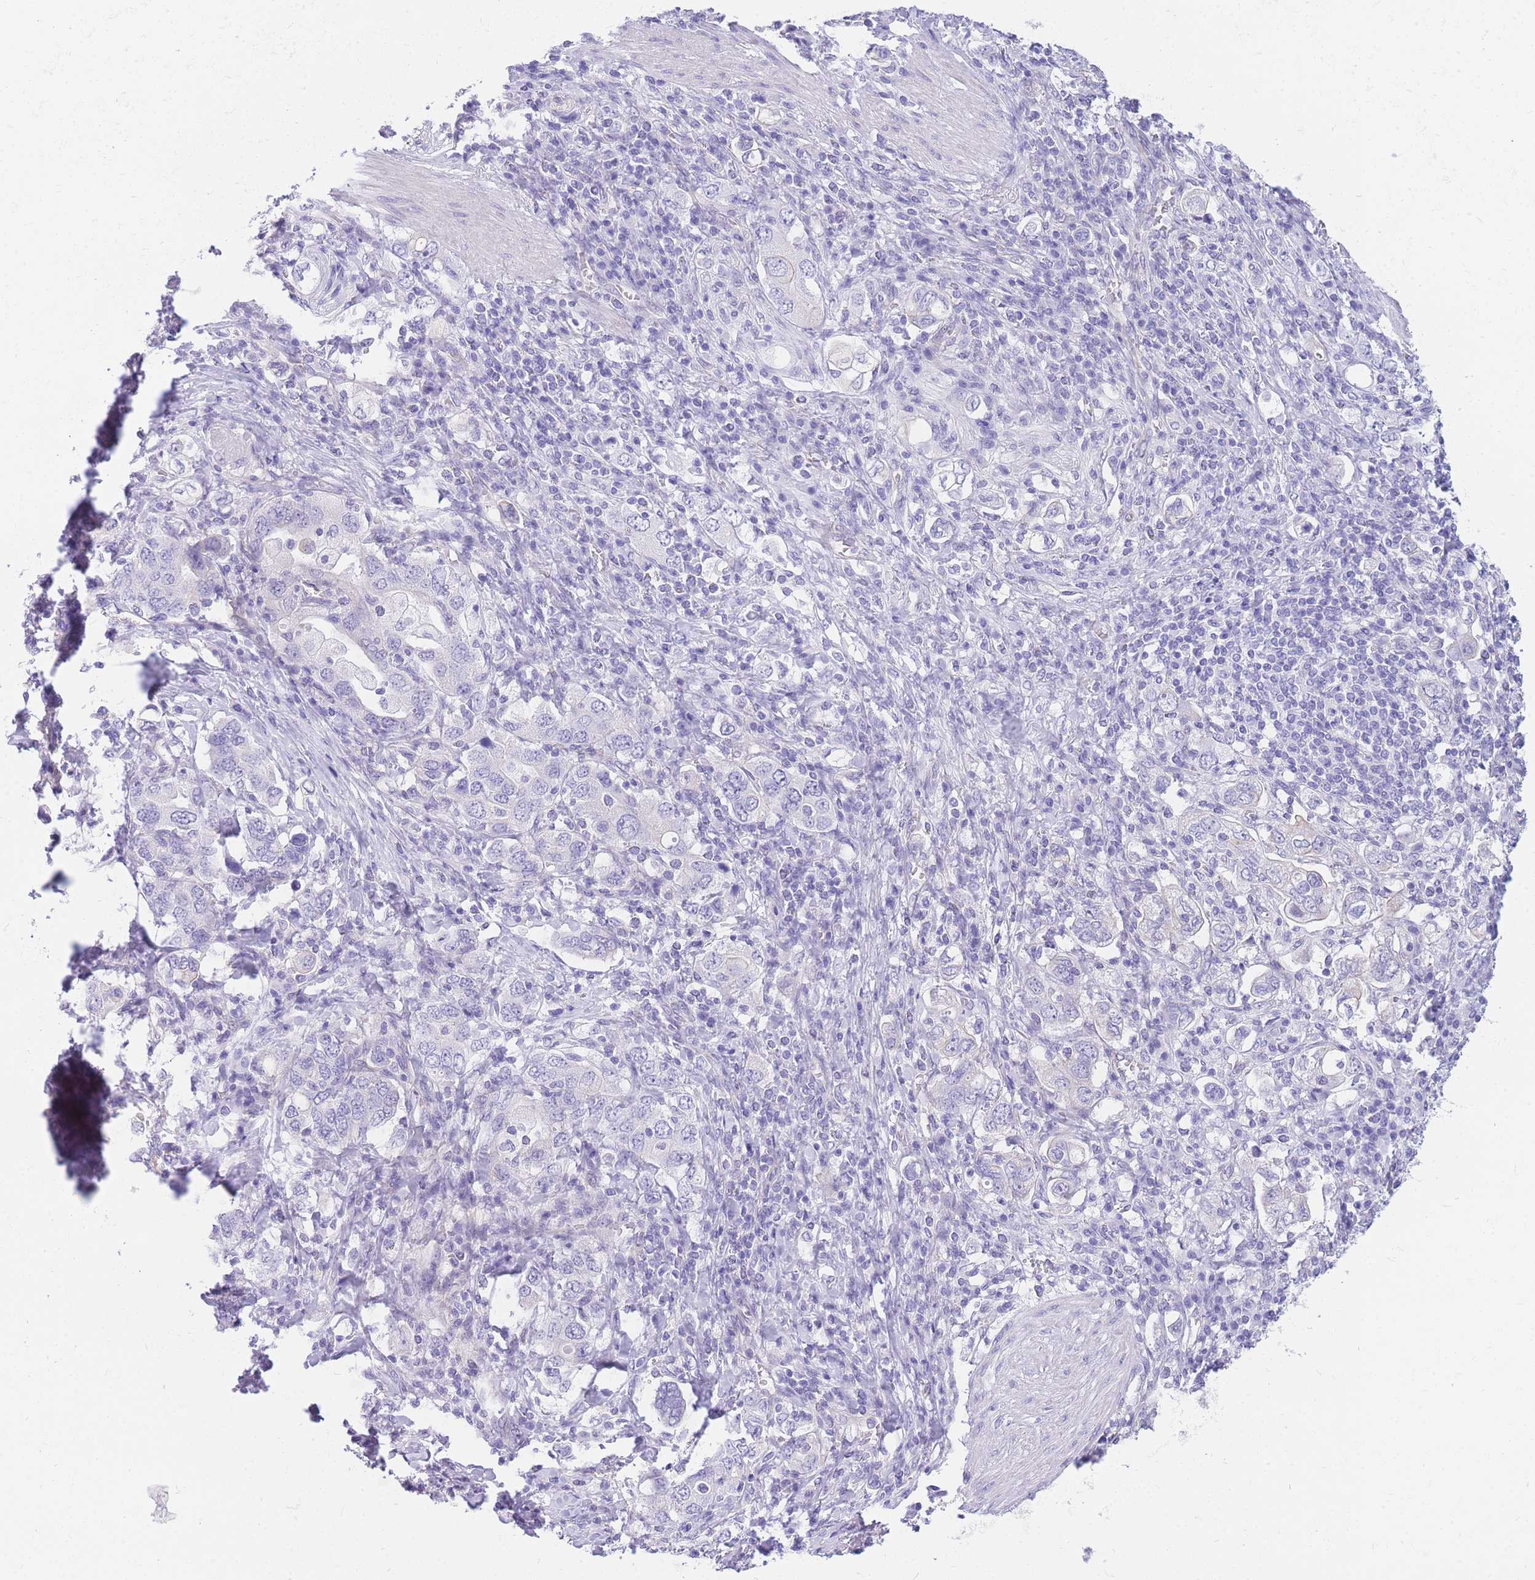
{"staining": {"intensity": "negative", "quantity": "none", "location": "none"}, "tissue": "stomach cancer", "cell_type": "Tumor cells", "image_type": "cancer", "snomed": [{"axis": "morphology", "description": "Adenocarcinoma, NOS"}, {"axis": "topography", "description": "Stomach, upper"}, {"axis": "topography", "description": "Stomach"}], "caption": "Immunohistochemistry (IHC) image of neoplastic tissue: stomach adenocarcinoma stained with DAB exhibits no significant protein expression in tumor cells.", "gene": "ZNF311", "patient": {"sex": "male", "age": 62}}